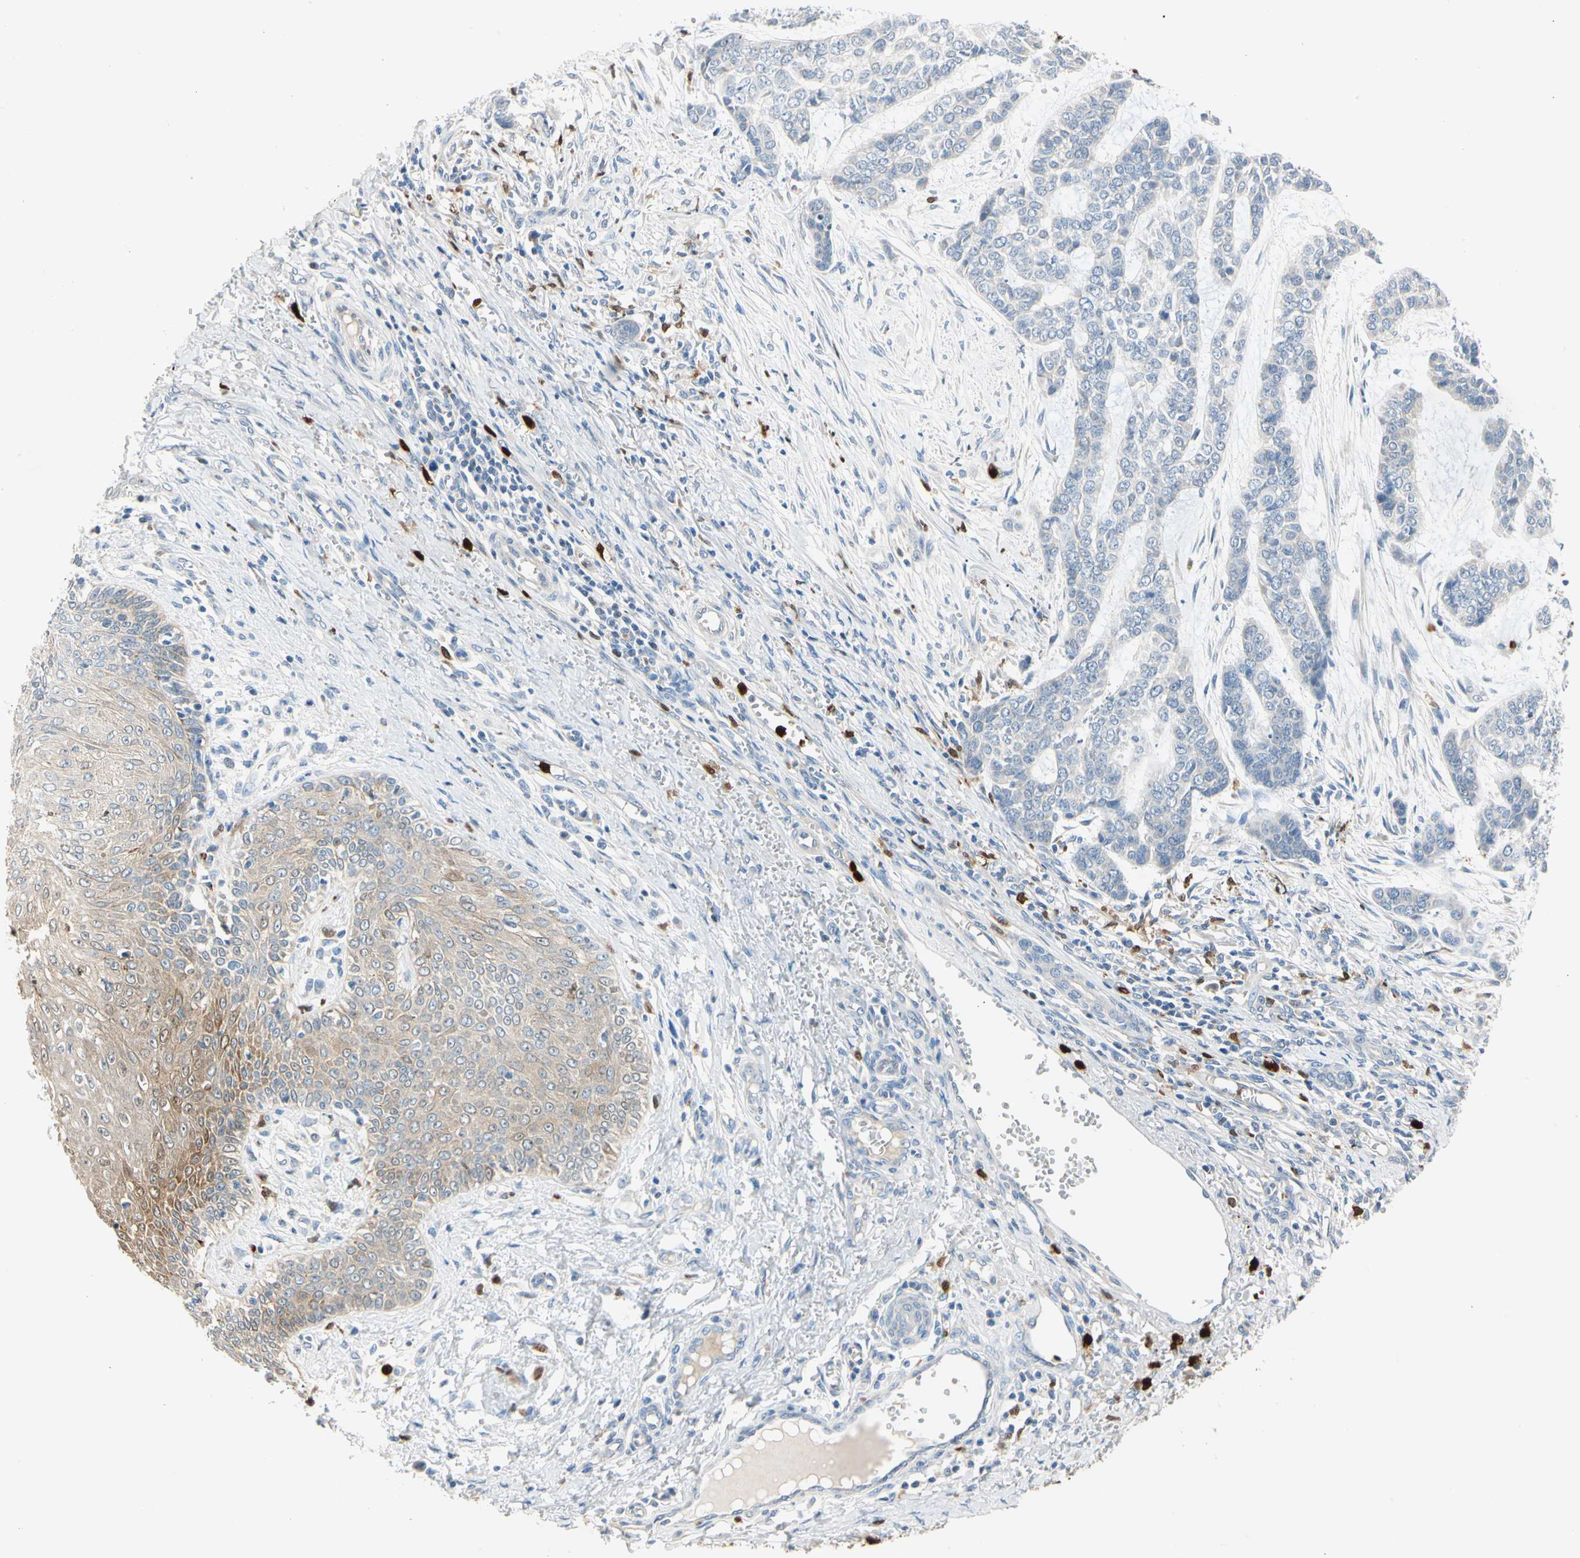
{"staining": {"intensity": "negative", "quantity": "none", "location": "none"}, "tissue": "skin cancer", "cell_type": "Tumor cells", "image_type": "cancer", "snomed": [{"axis": "morphology", "description": "Basal cell carcinoma"}, {"axis": "topography", "description": "Skin"}], "caption": "Immunohistochemistry micrograph of neoplastic tissue: human basal cell carcinoma (skin) stained with DAB (3,3'-diaminobenzidine) demonstrates no significant protein positivity in tumor cells.", "gene": "TRAF5", "patient": {"sex": "female", "age": 64}}